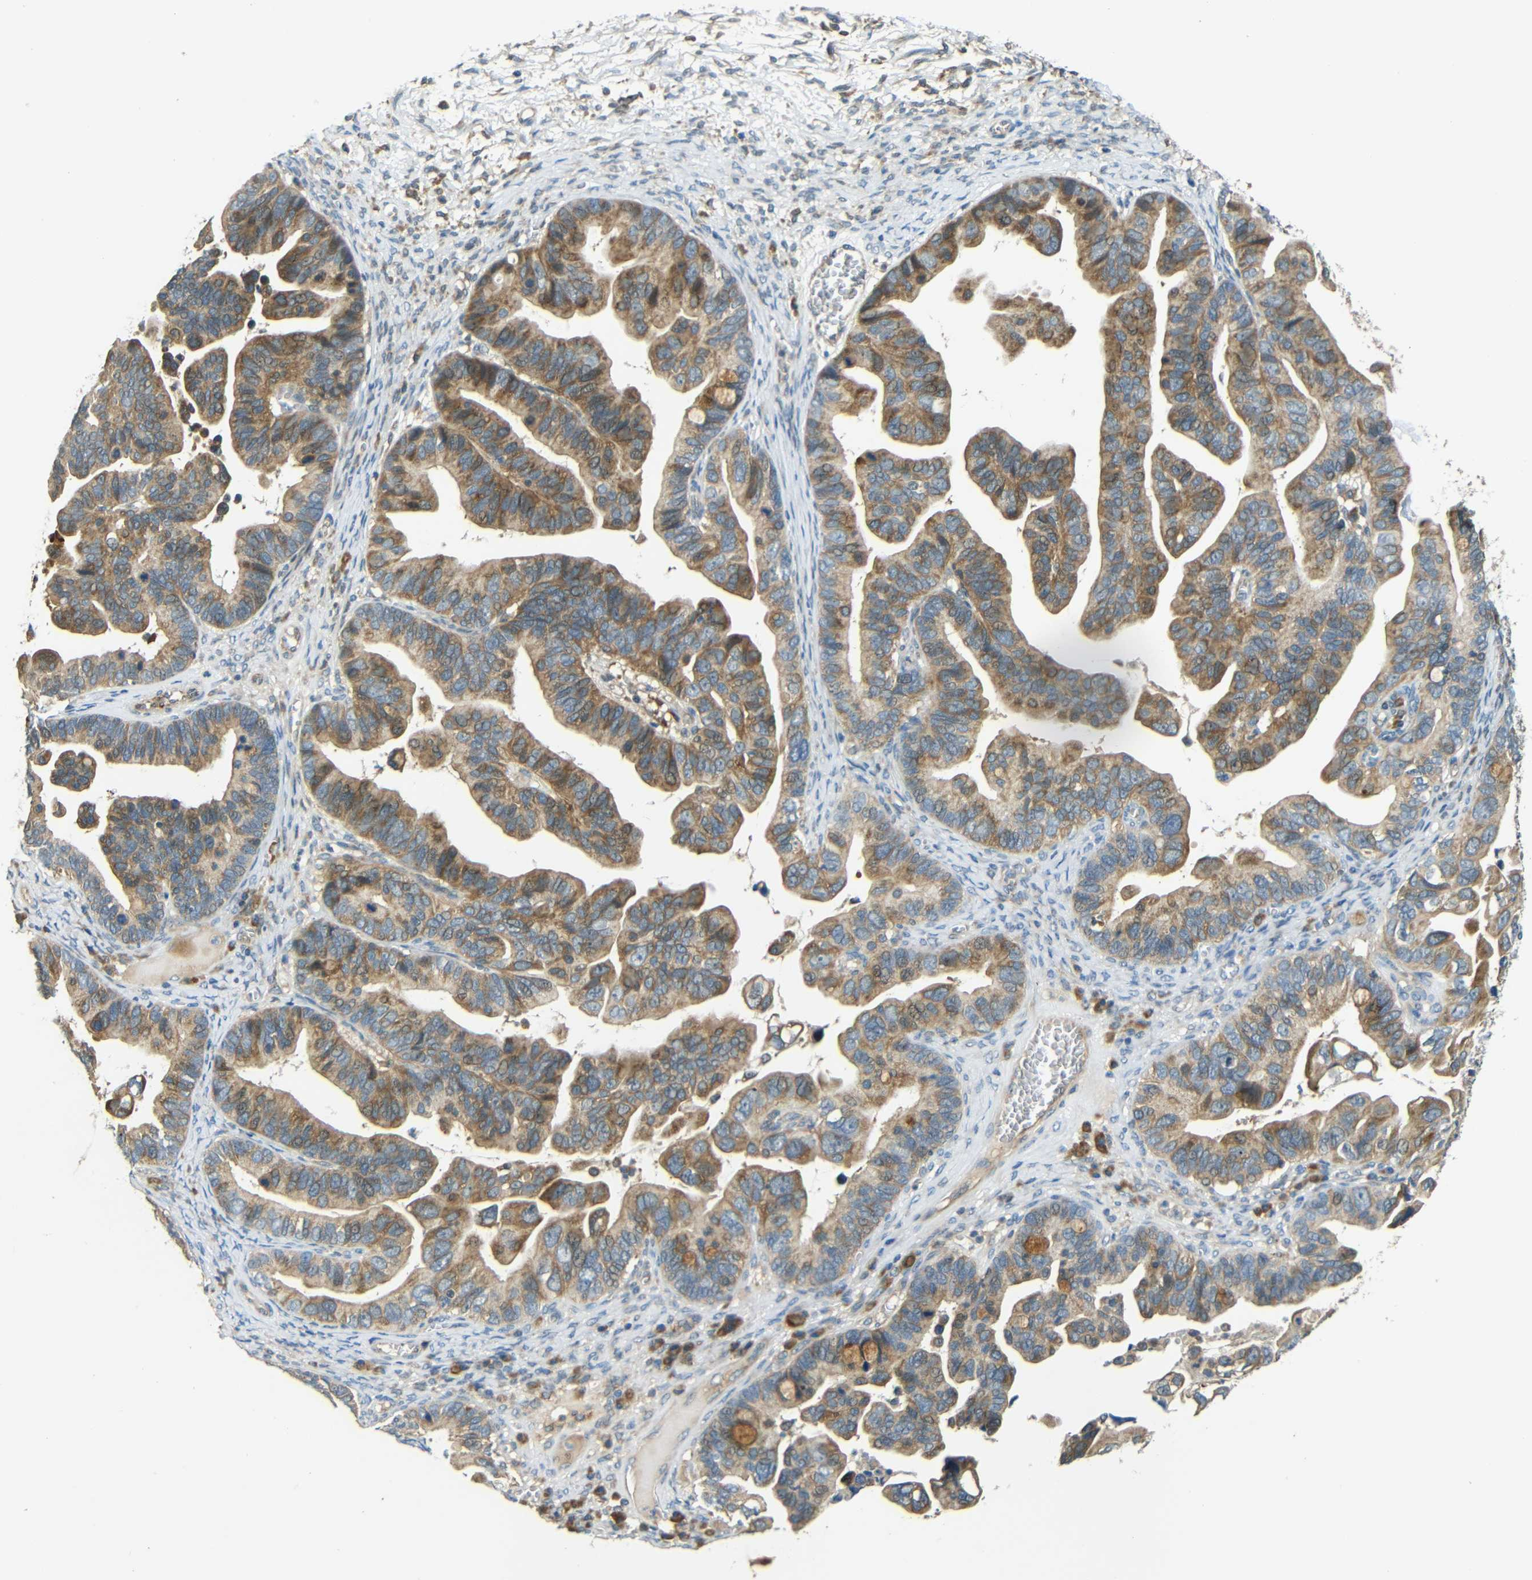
{"staining": {"intensity": "moderate", "quantity": ">75%", "location": "cytoplasmic/membranous"}, "tissue": "ovarian cancer", "cell_type": "Tumor cells", "image_type": "cancer", "snomed": [{"axis": "morphology", "description": "Cystadenocarcinoma, serous, NOS"}, {"axis": "topography", "description": "Ovary"}], "caption": "Immunohistochemistry (DAB) staining of human ovarian serous cystadenocarcinoma reveals moderate cytoplasmic/membranous protein positivity in about >75% of tumor cells.", "gene": "FNDC3A", "patient": {"sex": "female", "age": 56}}